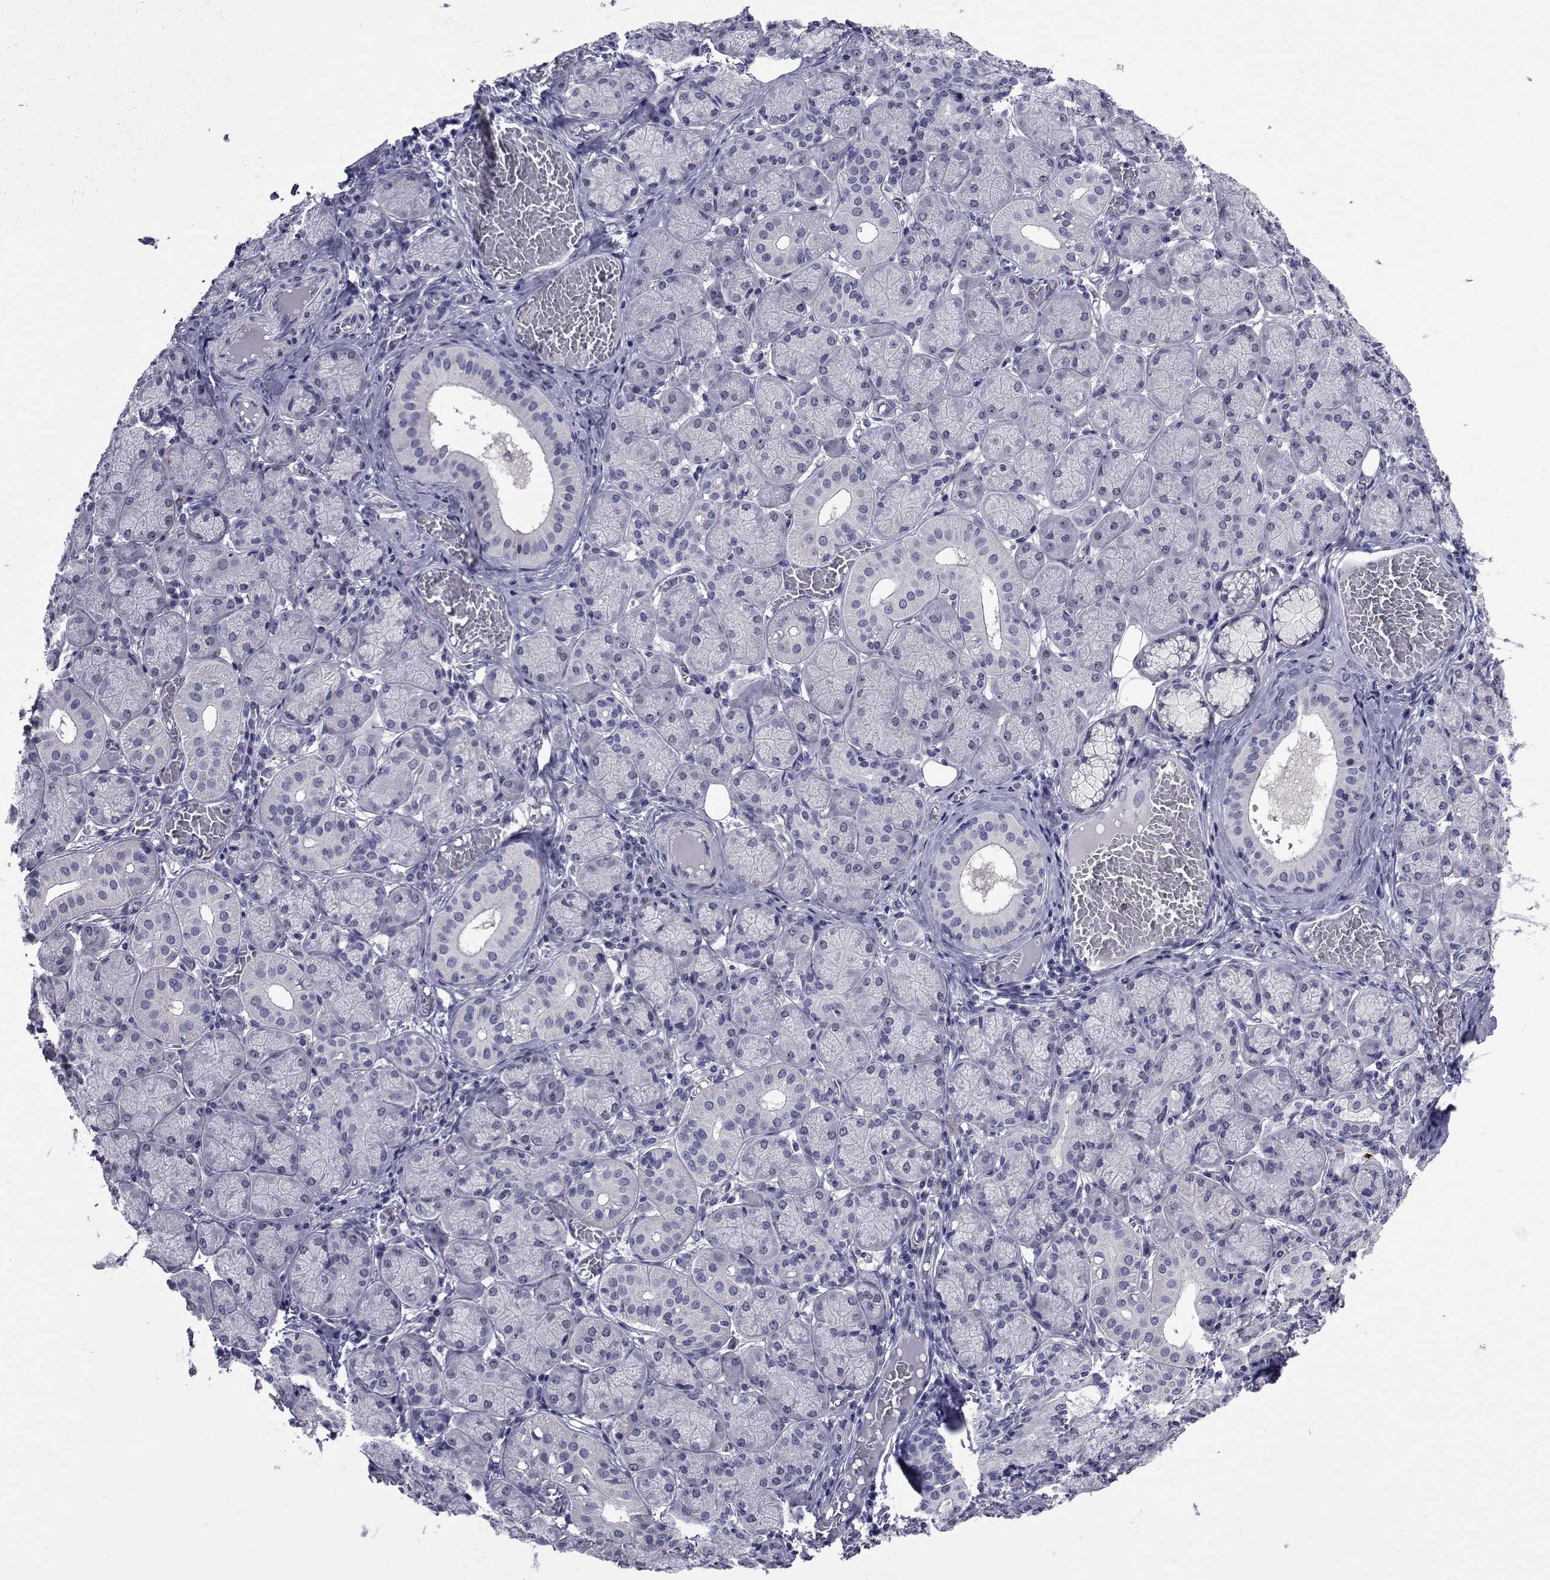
{"staining": {"intensity": "negative", "quantity": "none", "location": "none"}, "tissue": "salivary gland", "cell_type": "Glandular cells", "image_type": "normal", "snomed": [{"axis": "morphology", "description": "Normal tissue, NOS"}, {"axis": "topography", "description": "Salivary gland"}, {"axis": "topography", "description": "Peripheral nerve tissue"}], "caption": "Salivary gland was stained to show a protein in brown. There is no significant expression in glandular cells. (DAB (3,3'-diaminobenzidine) immunohistochemistry, high magnification).", "gene": "SEMA5B", "patient": {"sex": "female", "age": 24}}